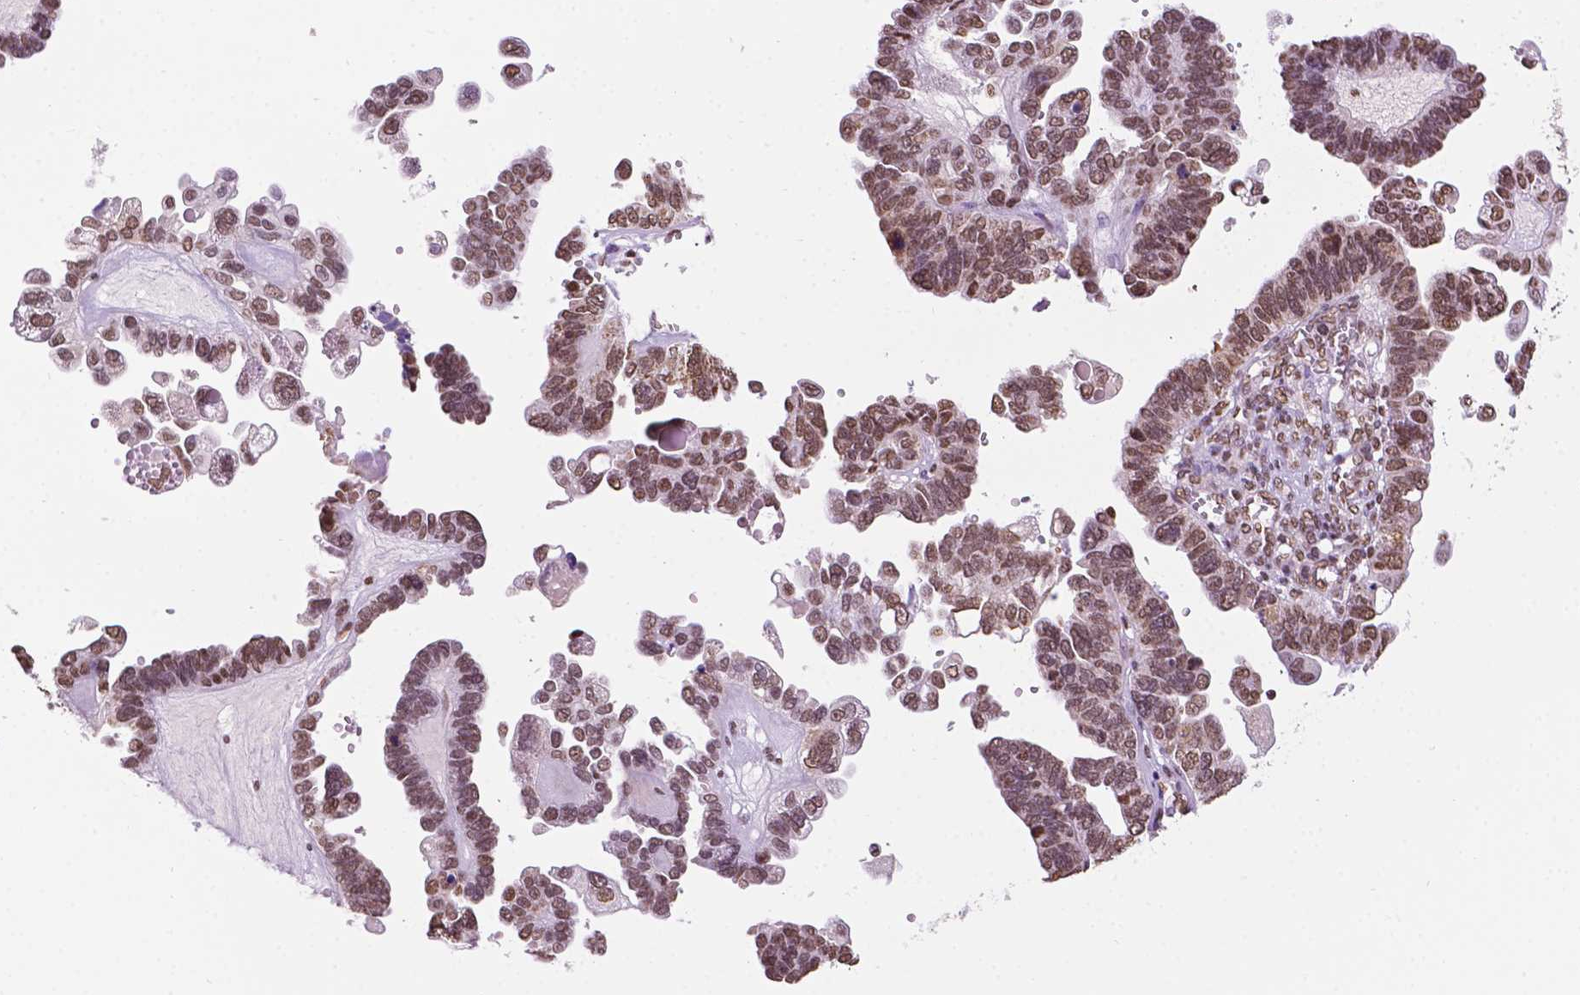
{"staining": {"intensity": "moderate", "quantity": ">75%", "location": "nuclear"}, "tissue": "ovarian cancer", "cell_type": "Tumor cells", "image_type": "cancer", "snomed": [{"axis": "morphology", "description": "Cystadenocarcinoma, serous, NOS"}, {"axis": "topography", "description": "Ovary"}], "caption": "A high-resolution histopathology image shows immunohistochemistry (IHC) staining of serous cystadenocarcinoma (ovarian), which exhibits moderate nuclear expression in approximately >75% of tumor cells.", "gene": "COL23A1", "patient": {"sex": "female", "age": 51}}